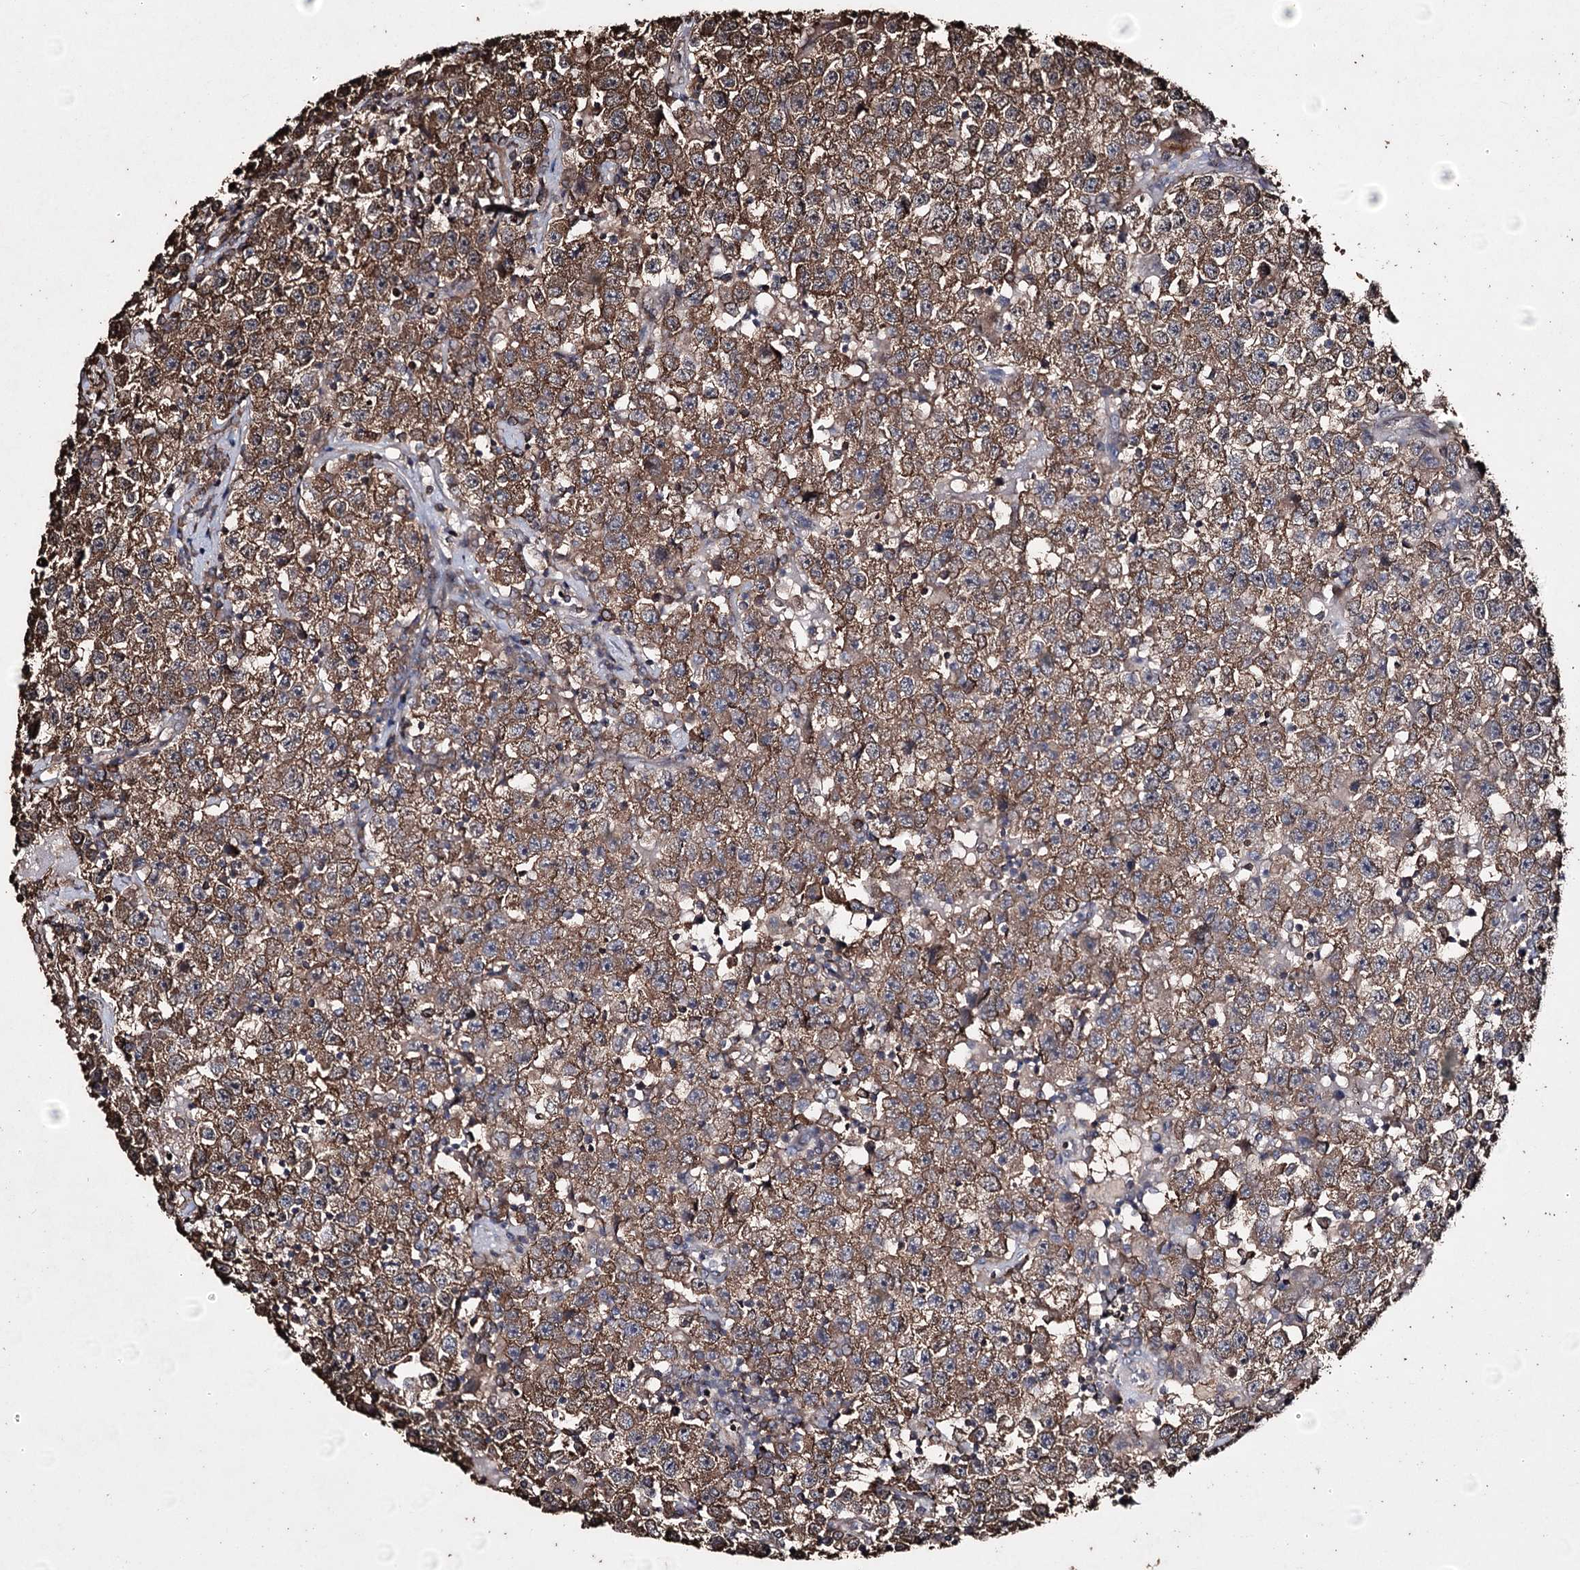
{"staining": {"intensity": "moderate", "quantity": ">75%", "location": "cytoplasmic/membranous"}, "tissue": "testis cancer", "cell_type": "Tumor cells", "image_type": "cancer", "snomed": [{"axis": "morphology", "description": "Seminoma, NOS"}, {"axis": "topography", "description": "Testis"}], "caption": "Testis cancer (seminoma) stained with DAB (3,3'-diaminobenzidine) IHC exhibits medium levels of moderate cytoplasmic/membranous expression in about >75% of tumor cells.", "gene": "ZNF662", "patient": {"sex": "male", "age": 22}}